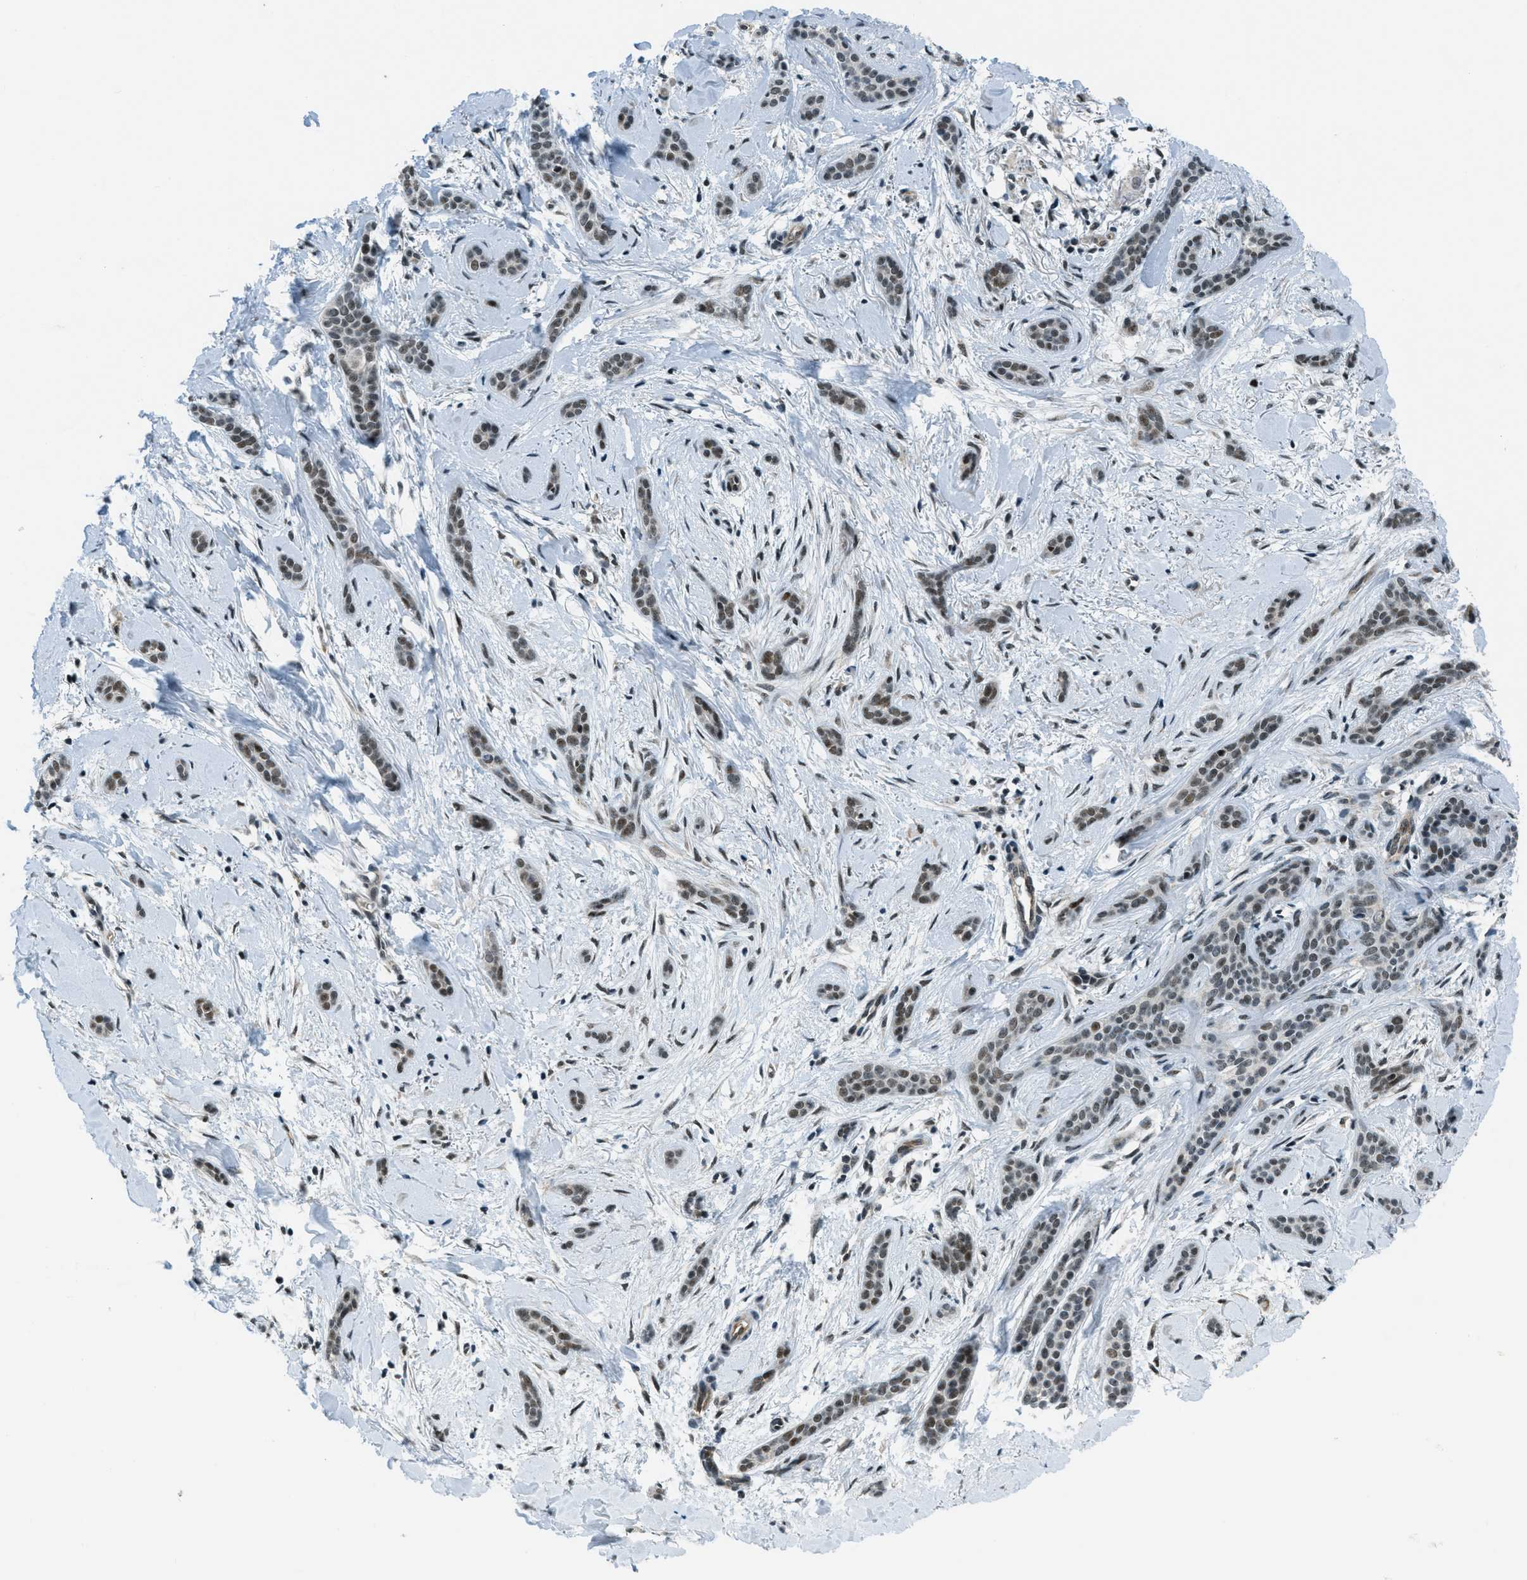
{"staining": {"intensity": "weak", "quantity": ">75%", "location": "nuclear"}, "tissue": "skin cancer", "cell_type": "Tumor cells", "image_type": "cancer", "snomed": [{"axis": "morphology", "description": "Basal cell carcinoma"}, {"axis": "morphology", "description": "Adnexal tumor, benign"}, {"axis": "topography", "description": "Skin"}], "caption": "This is an image of immunohistochemistry staining of skin benign adnexal tumor, which shows weak expression in the nuclear of tumor cells.", "gene": "KLF6", "patient": {"sex": "female", "age": 42}}